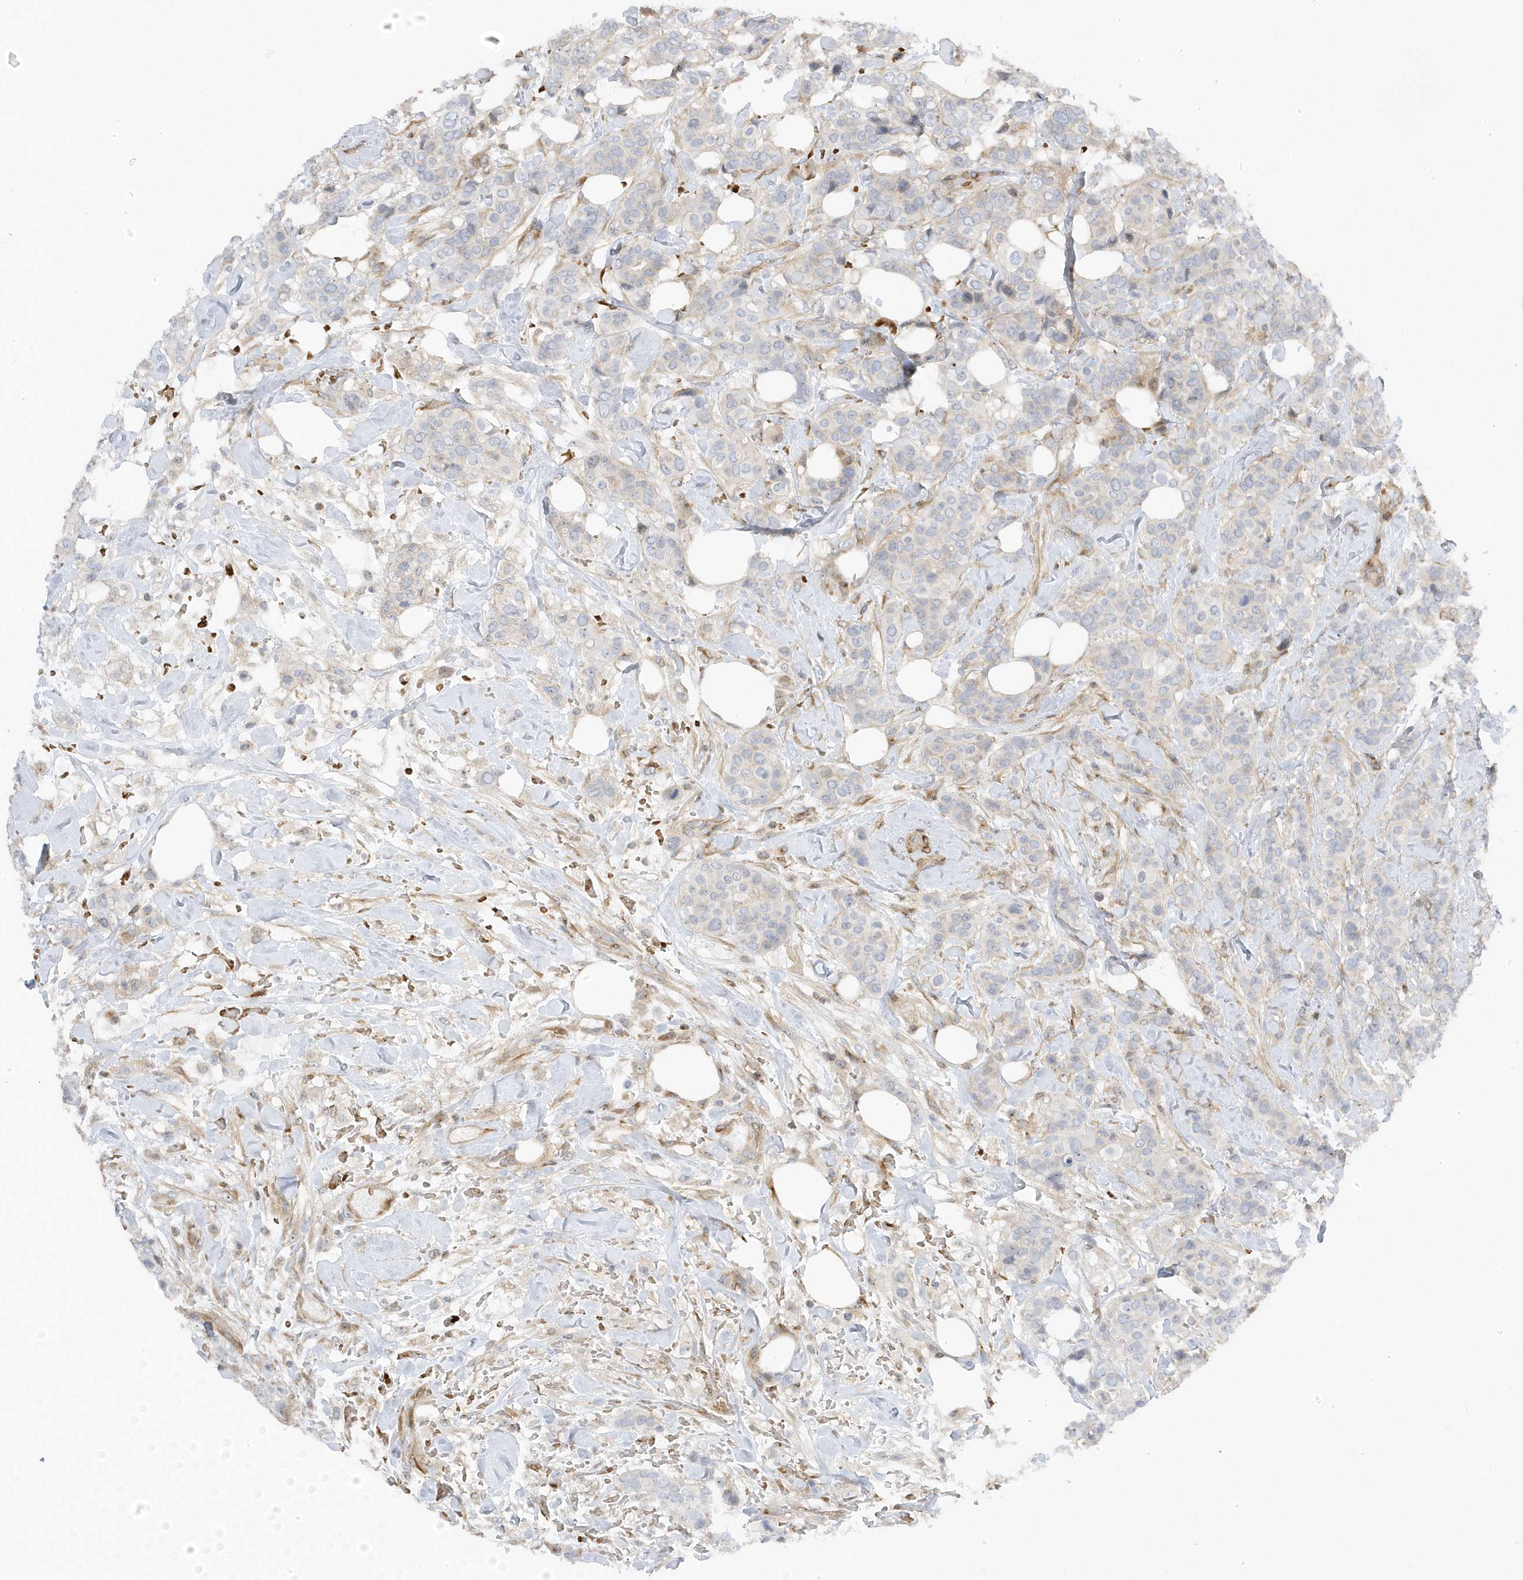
{"staining": {"intensity": "negative", "quantity": "none", "location": "none"}, "tissue": "breast cancer", "cell_type": "Tumor cells", "image_type": "cancer", "snomed": [{"axis": "morphology", "description": "Lobular carcinoma"}, {"axis": "topography", "description": "Breast"}], "caption": "Immunohistochemistry of breast cancer (lobular carcinoma) reveals no staining in tumor cells.", "gene": "MAP7D3", "patient": {"sex": "female", "age": 51}}